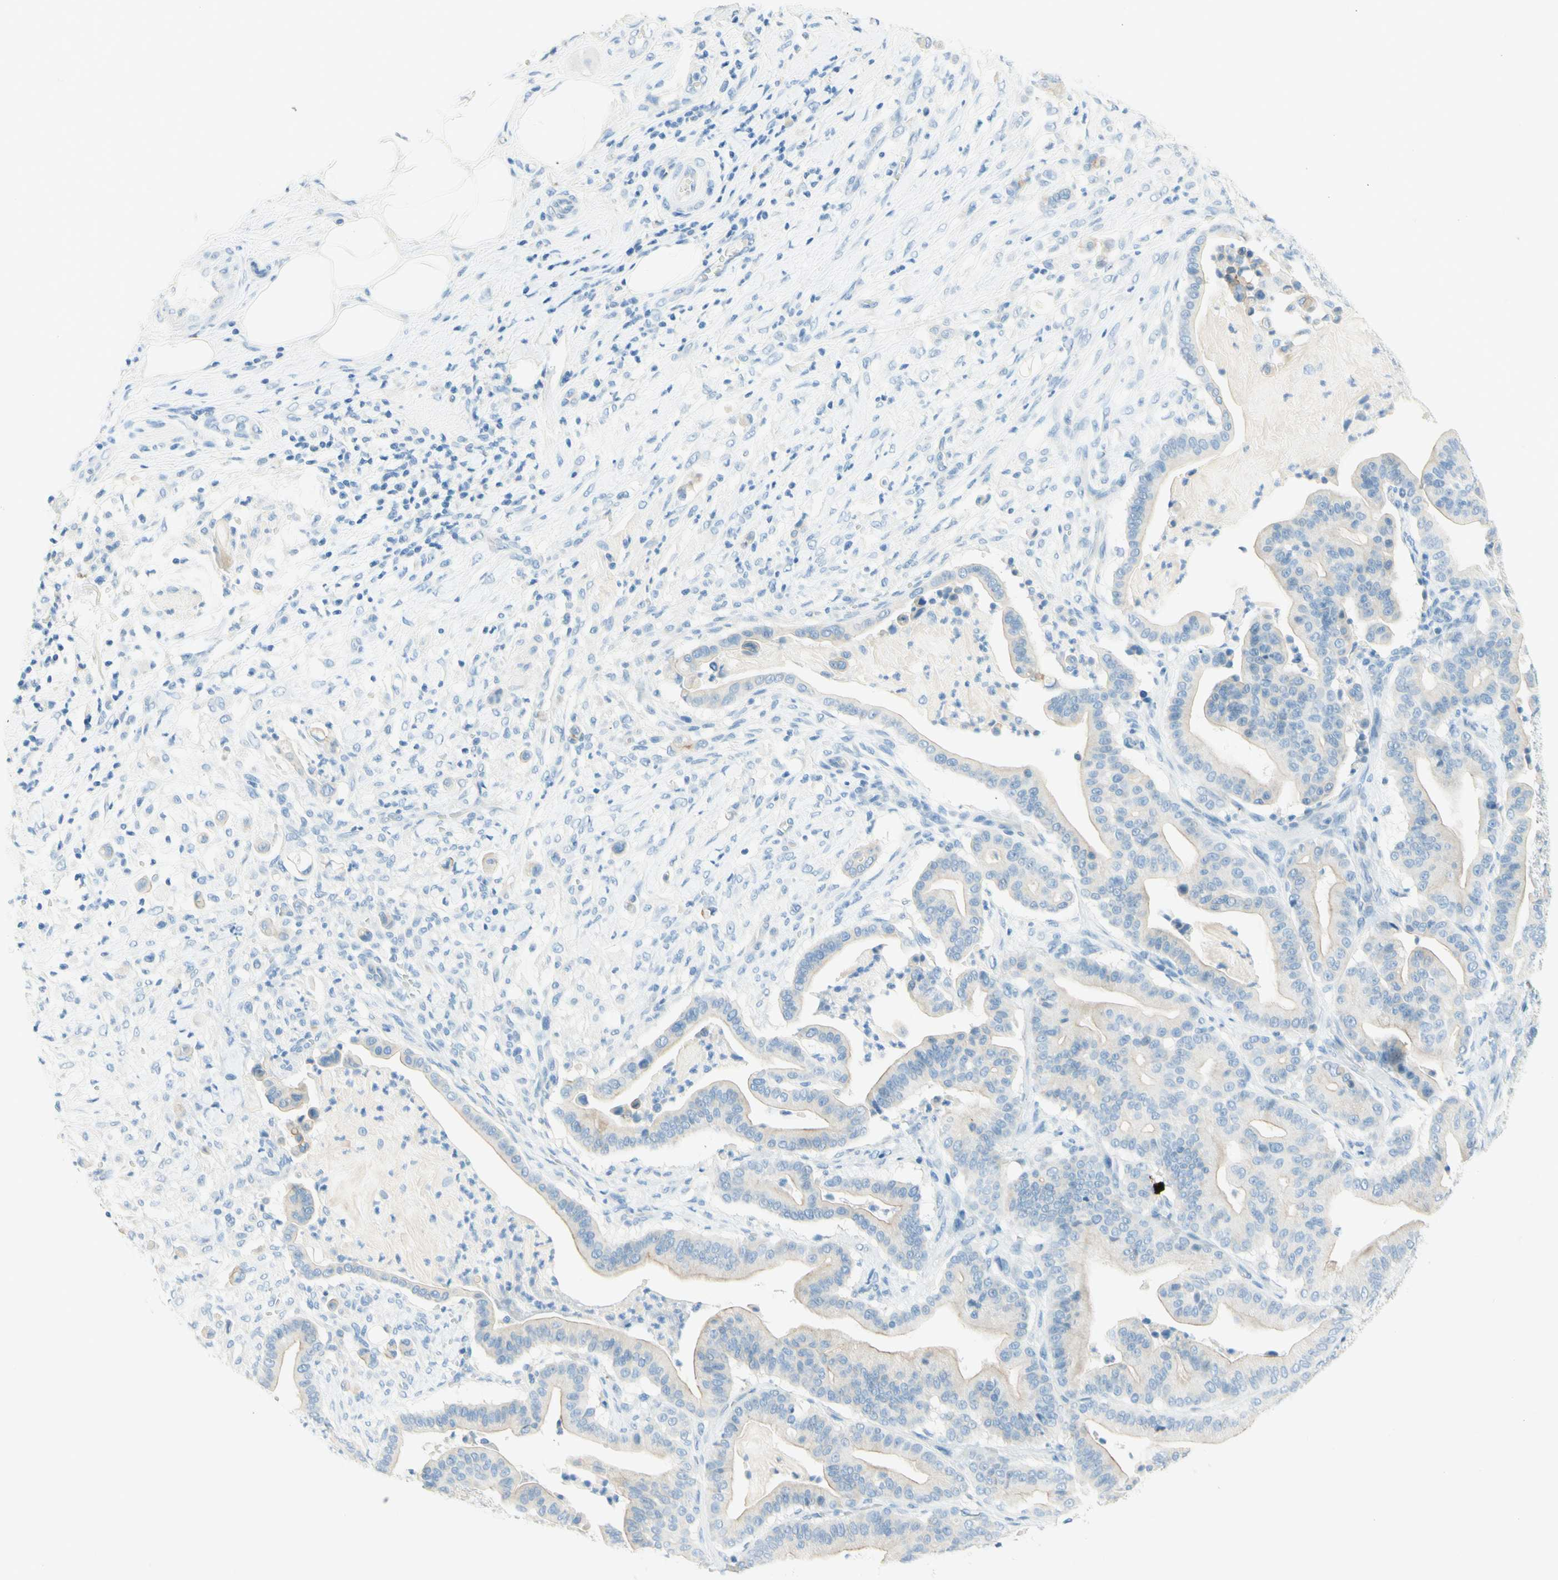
{"staining": {"intensity": "negative", "quantity": "none", "location": "none"}, "tissue": "pancreatic cancer", "cell_type": "Tumor cells", "image_type": "cancer", "snomed": [{"axis": "morphology", "description": "Adenocarcinoma, NOS"}, {"axis": "topography", "description": "Pancreas"}], "caption": "DAB (3,3'-diaminobenzidine) immunohistochemical staining of pancreatic adenocarcinoma reveals no significant expression in tumor cells.", "gene": "TMEM132D", "patient": {"sex": "male", "age": 63}}